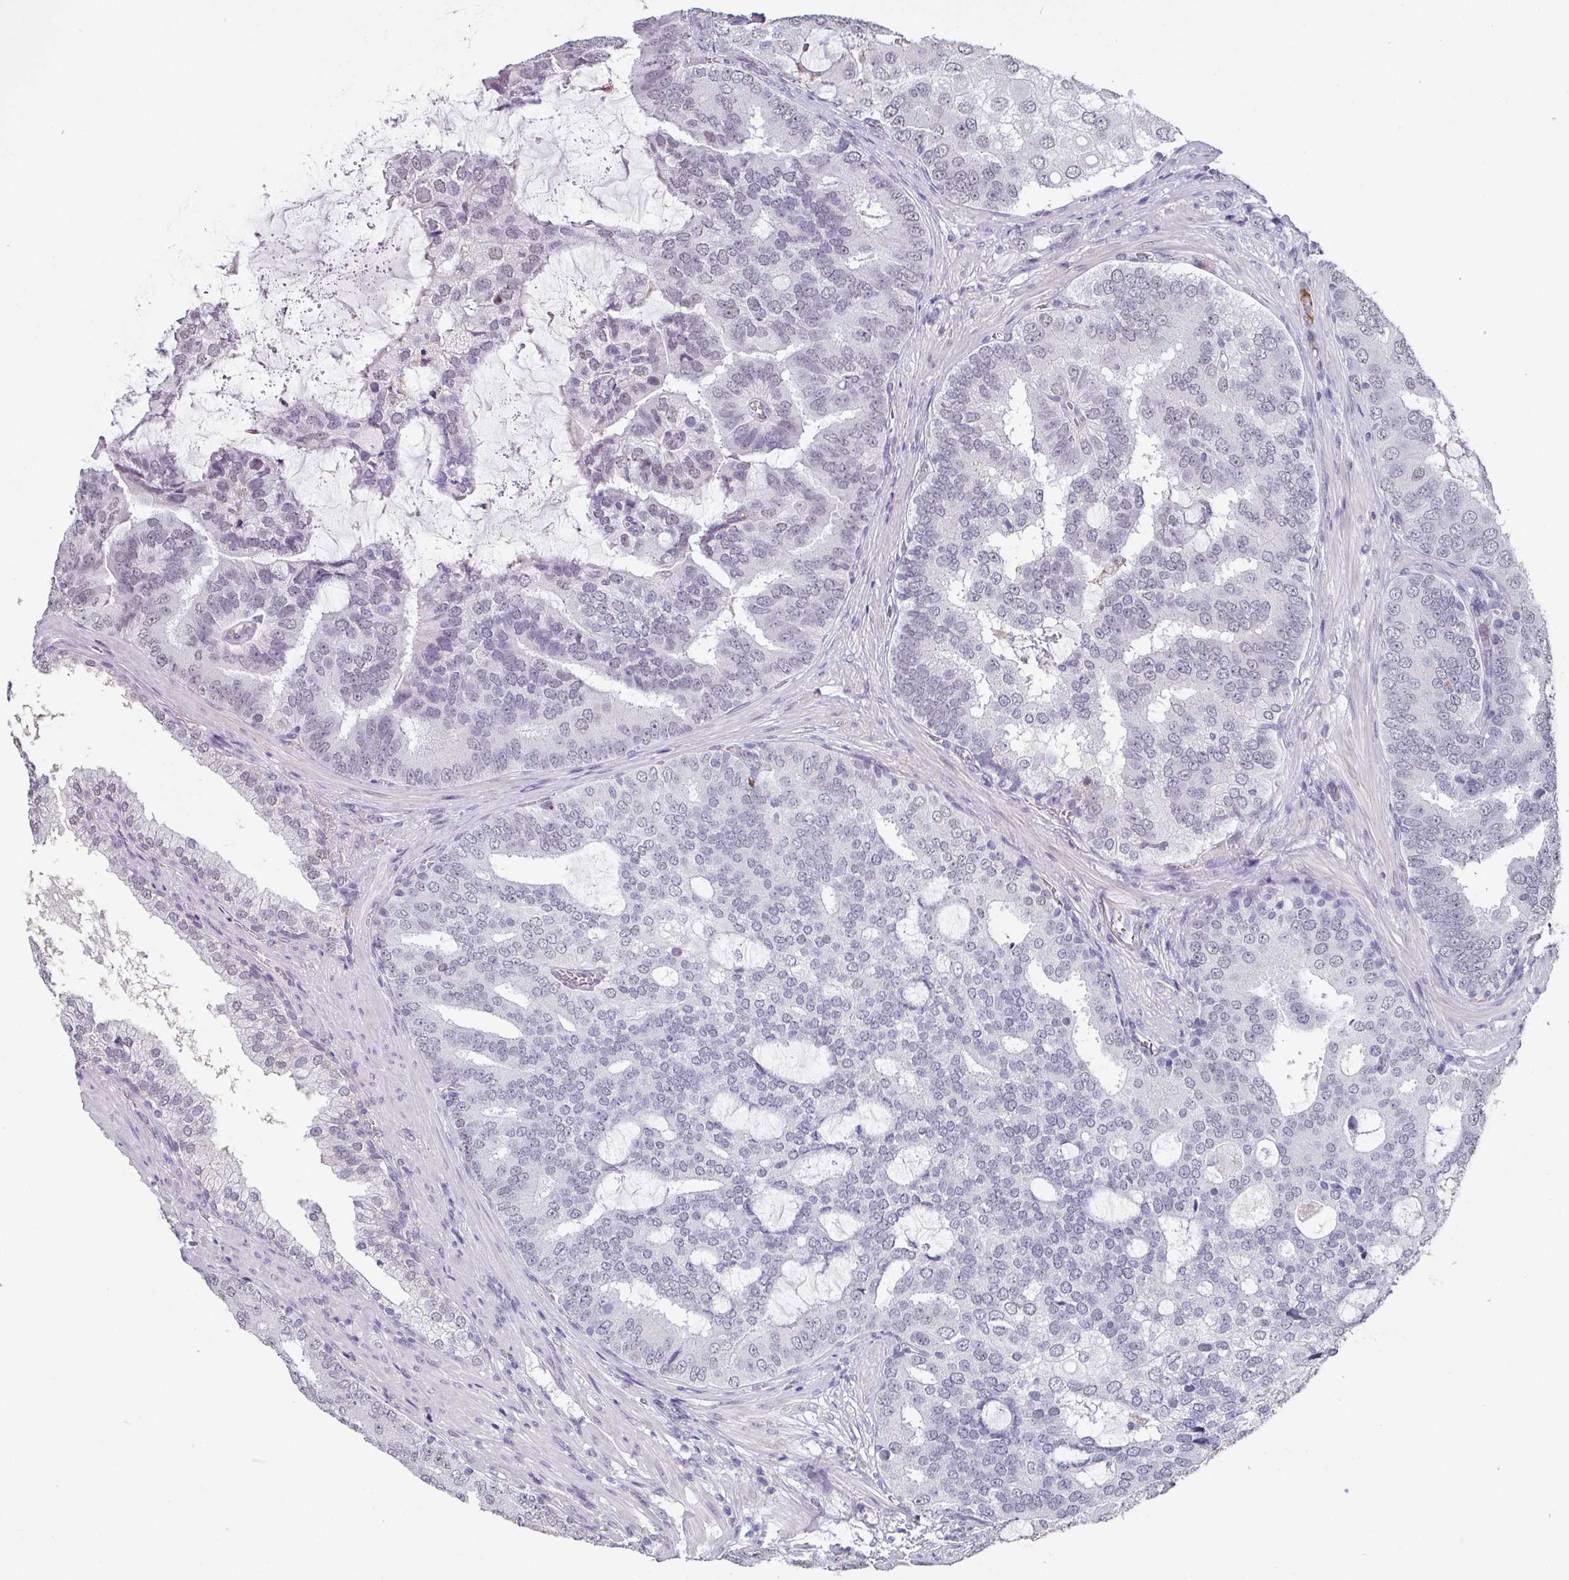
{"staining": {"intensity": "weak", "quantity": "<25%", "location": "nuclear"}, "tissue": "prostate cancer", "cell_type": "Tumor cells", "image_type": "cancer", "snomed": [{"axis": "morphology", "description": "Adenocarcinoma, High grade"}, {"axis": "topography", "description": "Prostate"}], "caption": "A high-resolution micrograph shows immunohistochemistry staining of high-grade adenocarcinoma (prostate), which exhibits no significant expression in tumor cells.", "gene": "C1QB", "patient": {"sex": "male", "age": 55}}